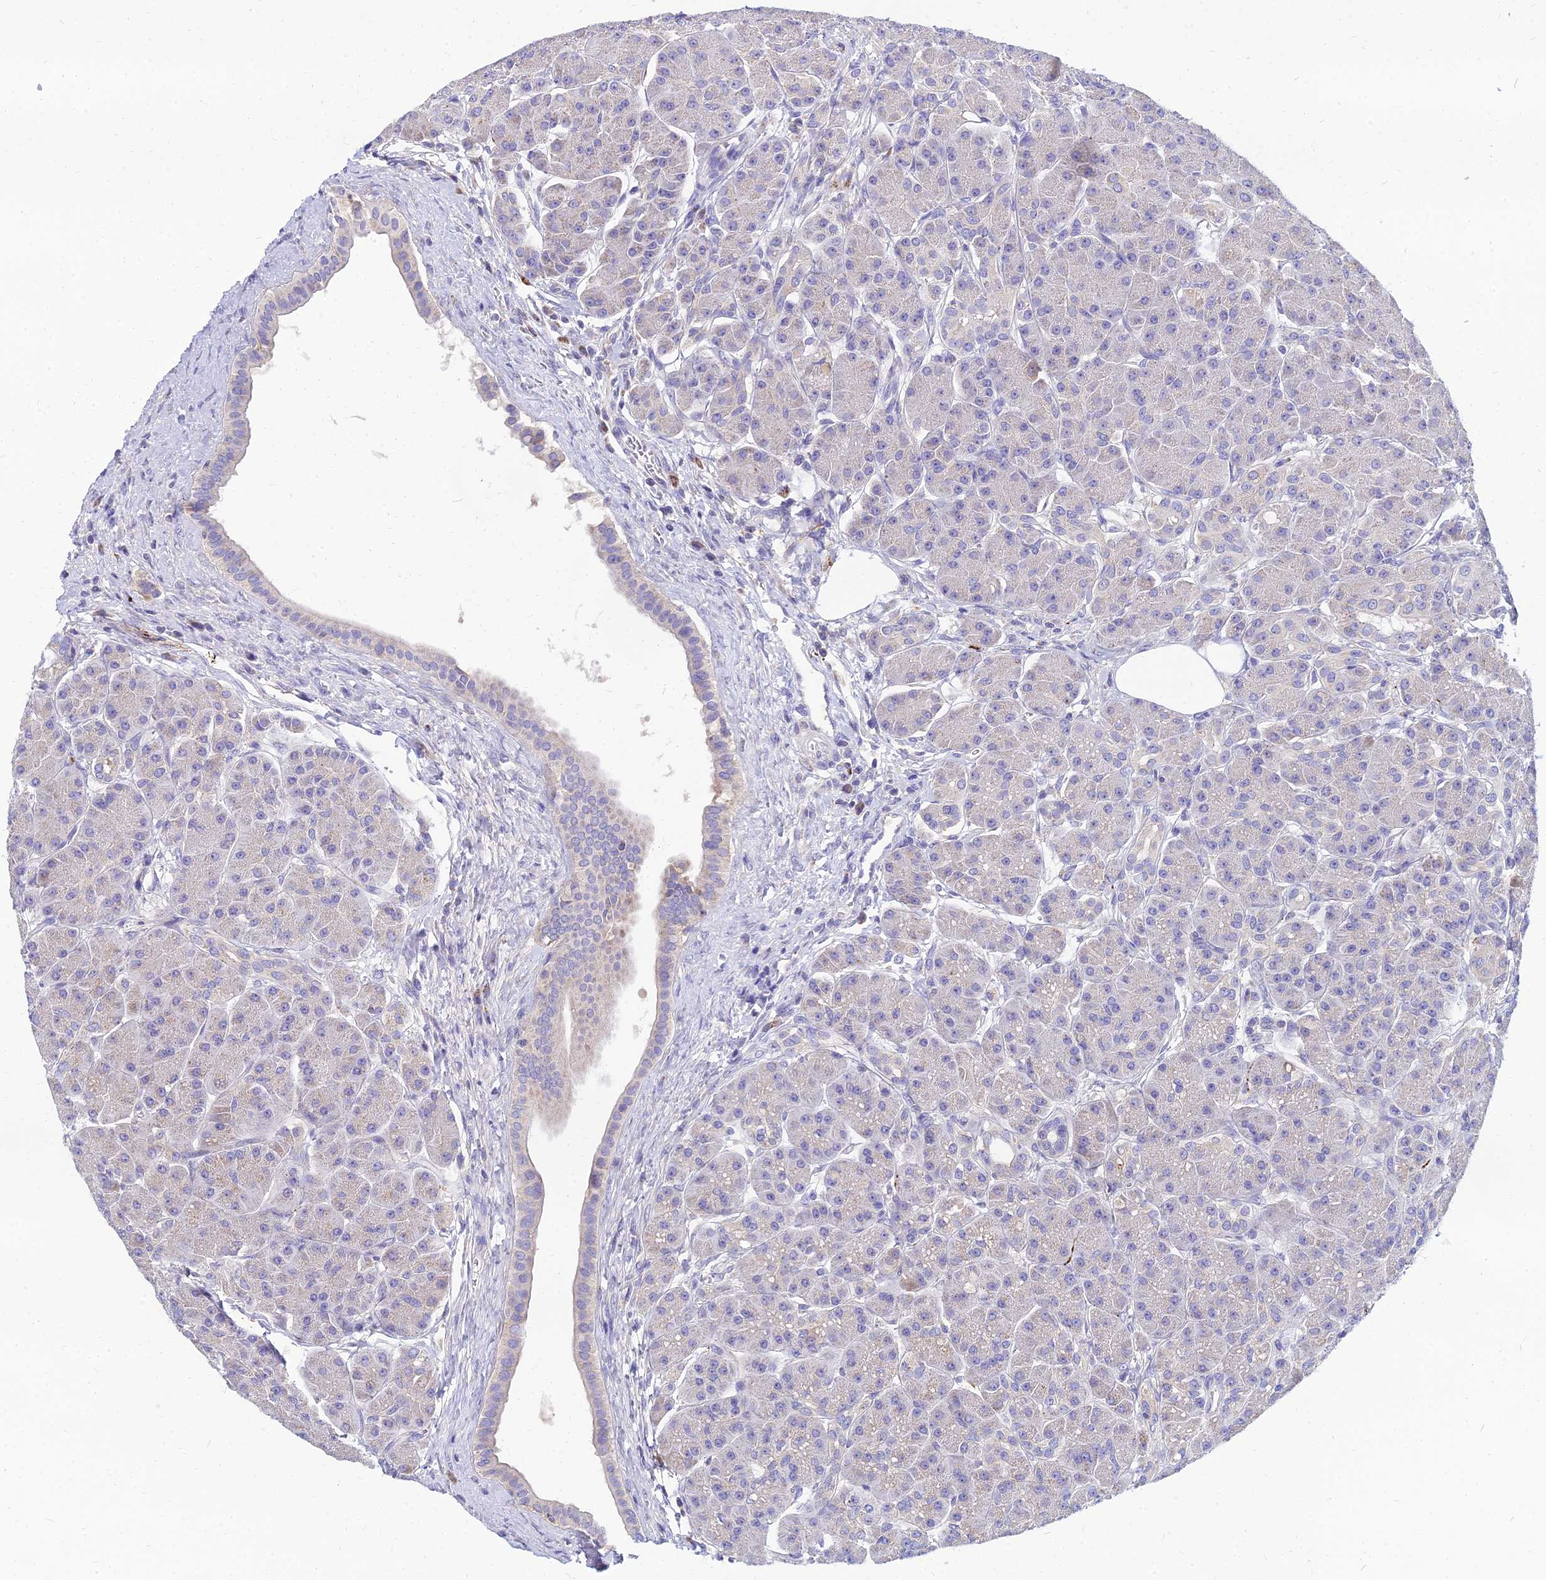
{"staining": {"intensity": "weak", "quantity": "<25%", "location": "cytoplasmic/membranous"}, "tissue": "pancreas", "cell_type": "Exocrine glandular cells", "image_type": "normal", "snomed": [{"axis": "morphology", "description": "Normal tissue, NOS"}, {"axis": "topography", "description": "Pancreas"}], "caption": "High power microscopy image of an IHC image of benign pancreas, revealing no significant positivity in exocrine glandular cells.", "gene": "NPY", "patient": {"sex": "male", "age": 63}}